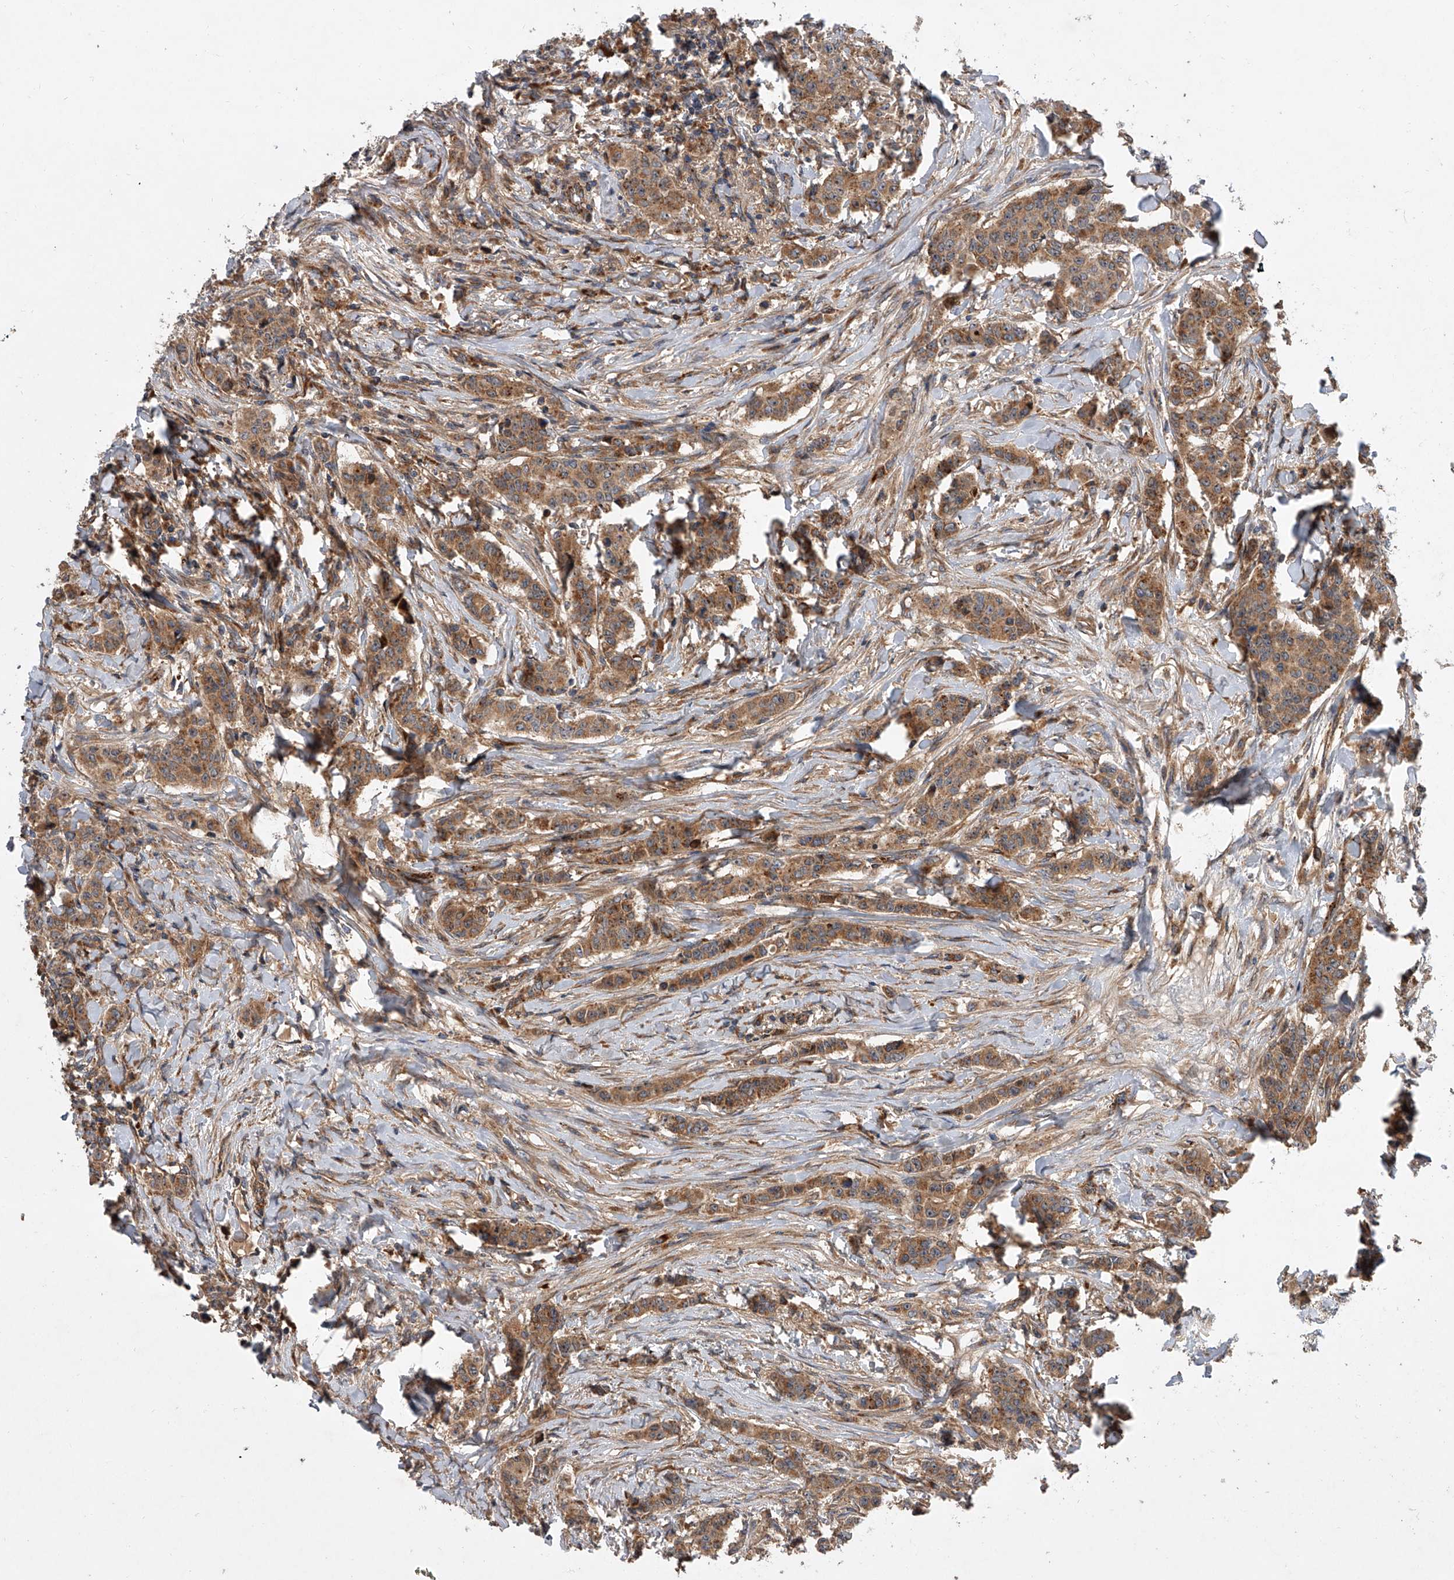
{"staining": {"intensity": "moderate", "quantity": ">75%", "location": "cytoplasmic/membranous"}, "tissue": "breast cancer", "cell_type": "Tumor cells", "image_type": "cancer", "snomed": [{"axis": "morphology", "description": "Duct carcinoma"}, {"axis": "topography", "description": "Breast"}], "caption": "An immunohistochemistry (IHC) image of neoplastic tissue is shown. Protein staining in brown shows moderate cytoplasmic/membranous positivity in breast cancer within tumor cells.", "gene": "USP47", "patient": {"sex": "female", "age": 40}}